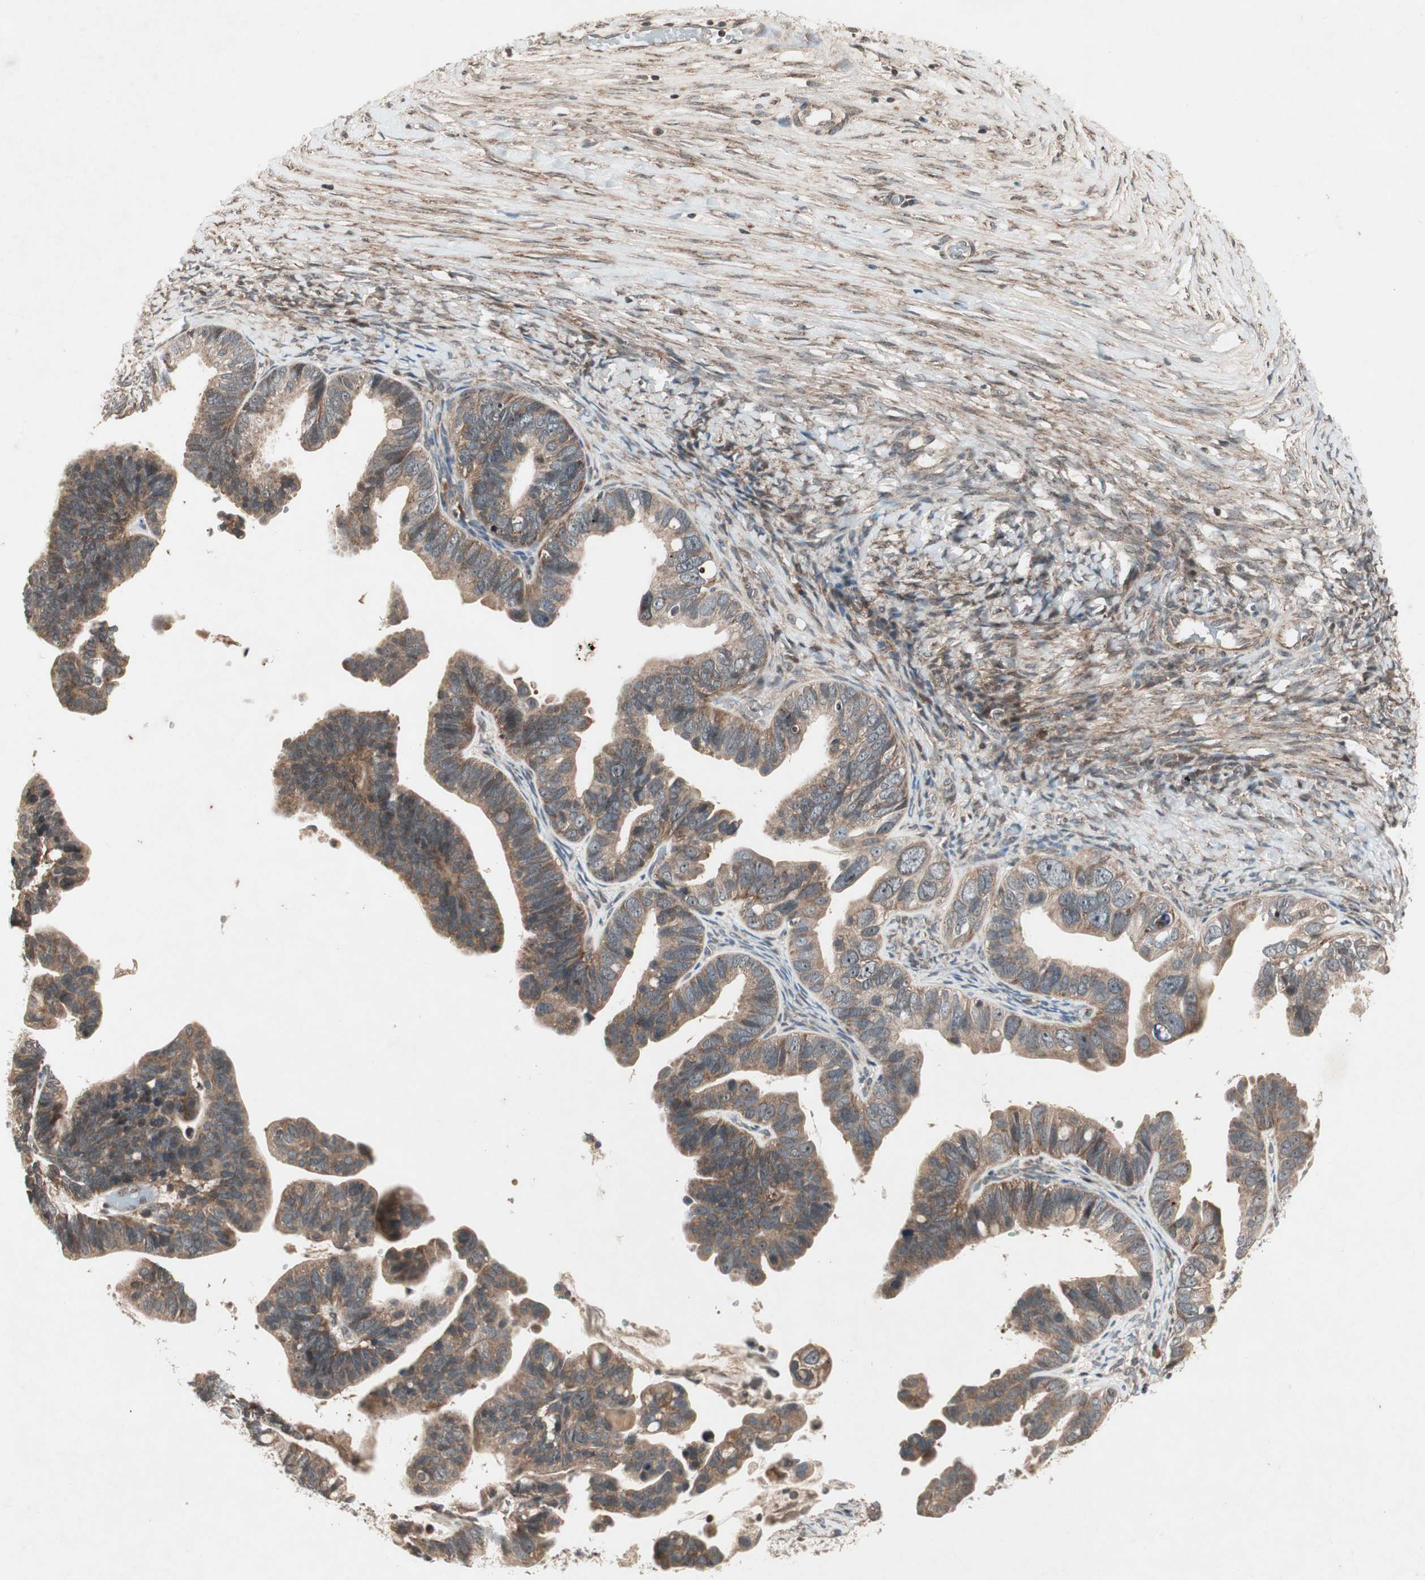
{"staining": {"intensity": "moderate", "quantity": ">75%", "location": "cytoplasmic/membranous"}, "tissue": "ovarian cancer", "cell_type": "Tumor cells", "image_type": "cancer", "snomed": [{"axis": "morphology", "description": "Cystadenocarcinoma, serous, NOS"}, {"axis": "topography", "description": "Ovary"}], "caption": "High-power microscopy captured an immunohistochemistry image of serous cystadenocarcinoma (ovarian), revealing moderate cytoplasmic/membranous positivity in approximately >75% of tumor cells.", "gene": "IRS1", "patient": {"sex": "female", "age": 56}}